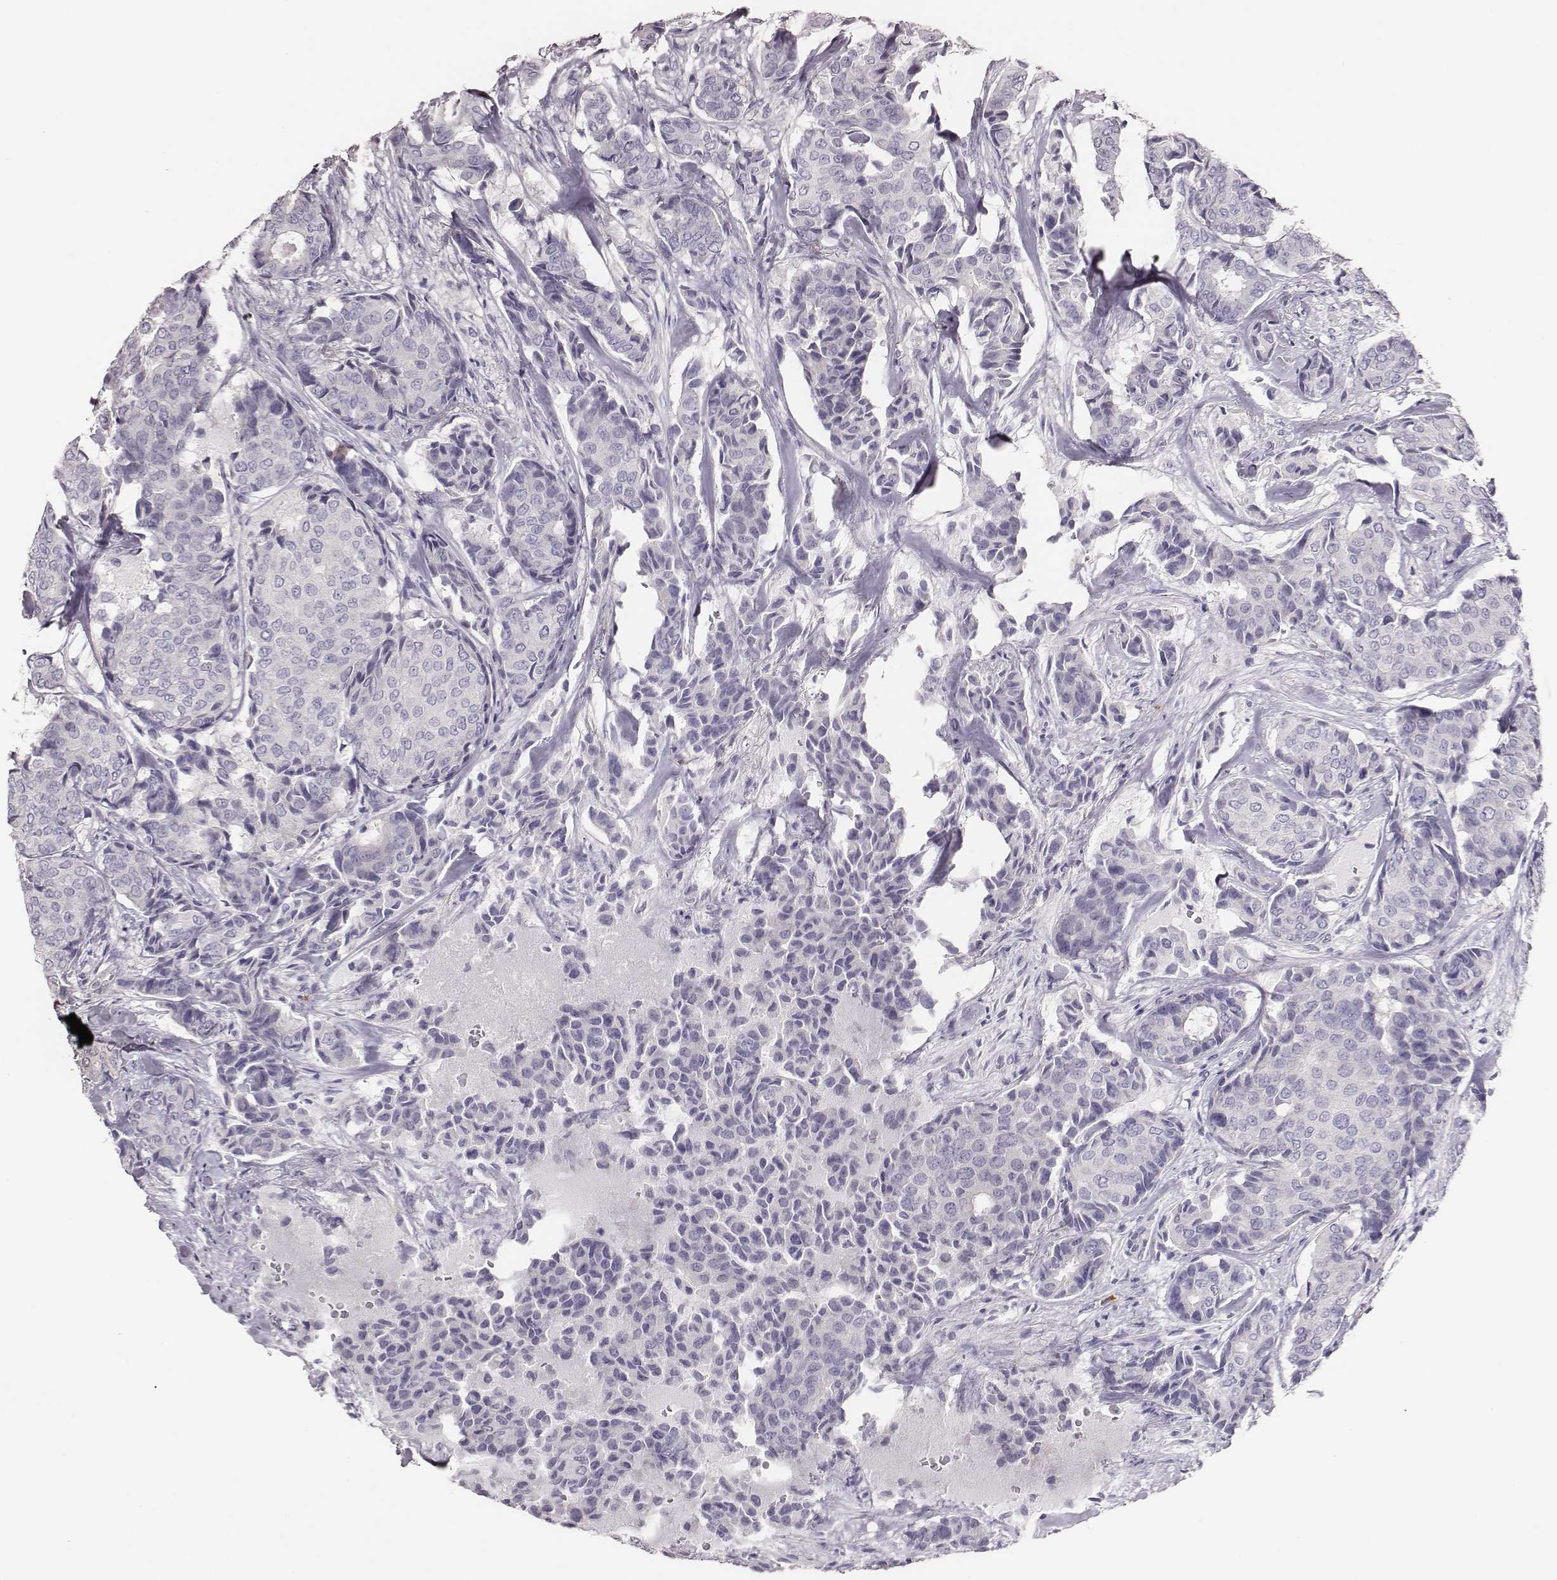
{"staining": {"intensity": "negative", "quantity": "none", "location": "none"}, "tissue": "breast cancer", "cell_type": "Tumor cells", "image_type": "cancer", "snomed": [{"axis": "morphology", "description": "Duct carcinoma"}, {"axis": "topography", "description": "Breast"}], "caption": "Tumor cells show no significant protein expression in infiltrating ductal carcinoma (breast).", "gene": "P2RY10", "patient": {"sex": "female", "age": 75}}